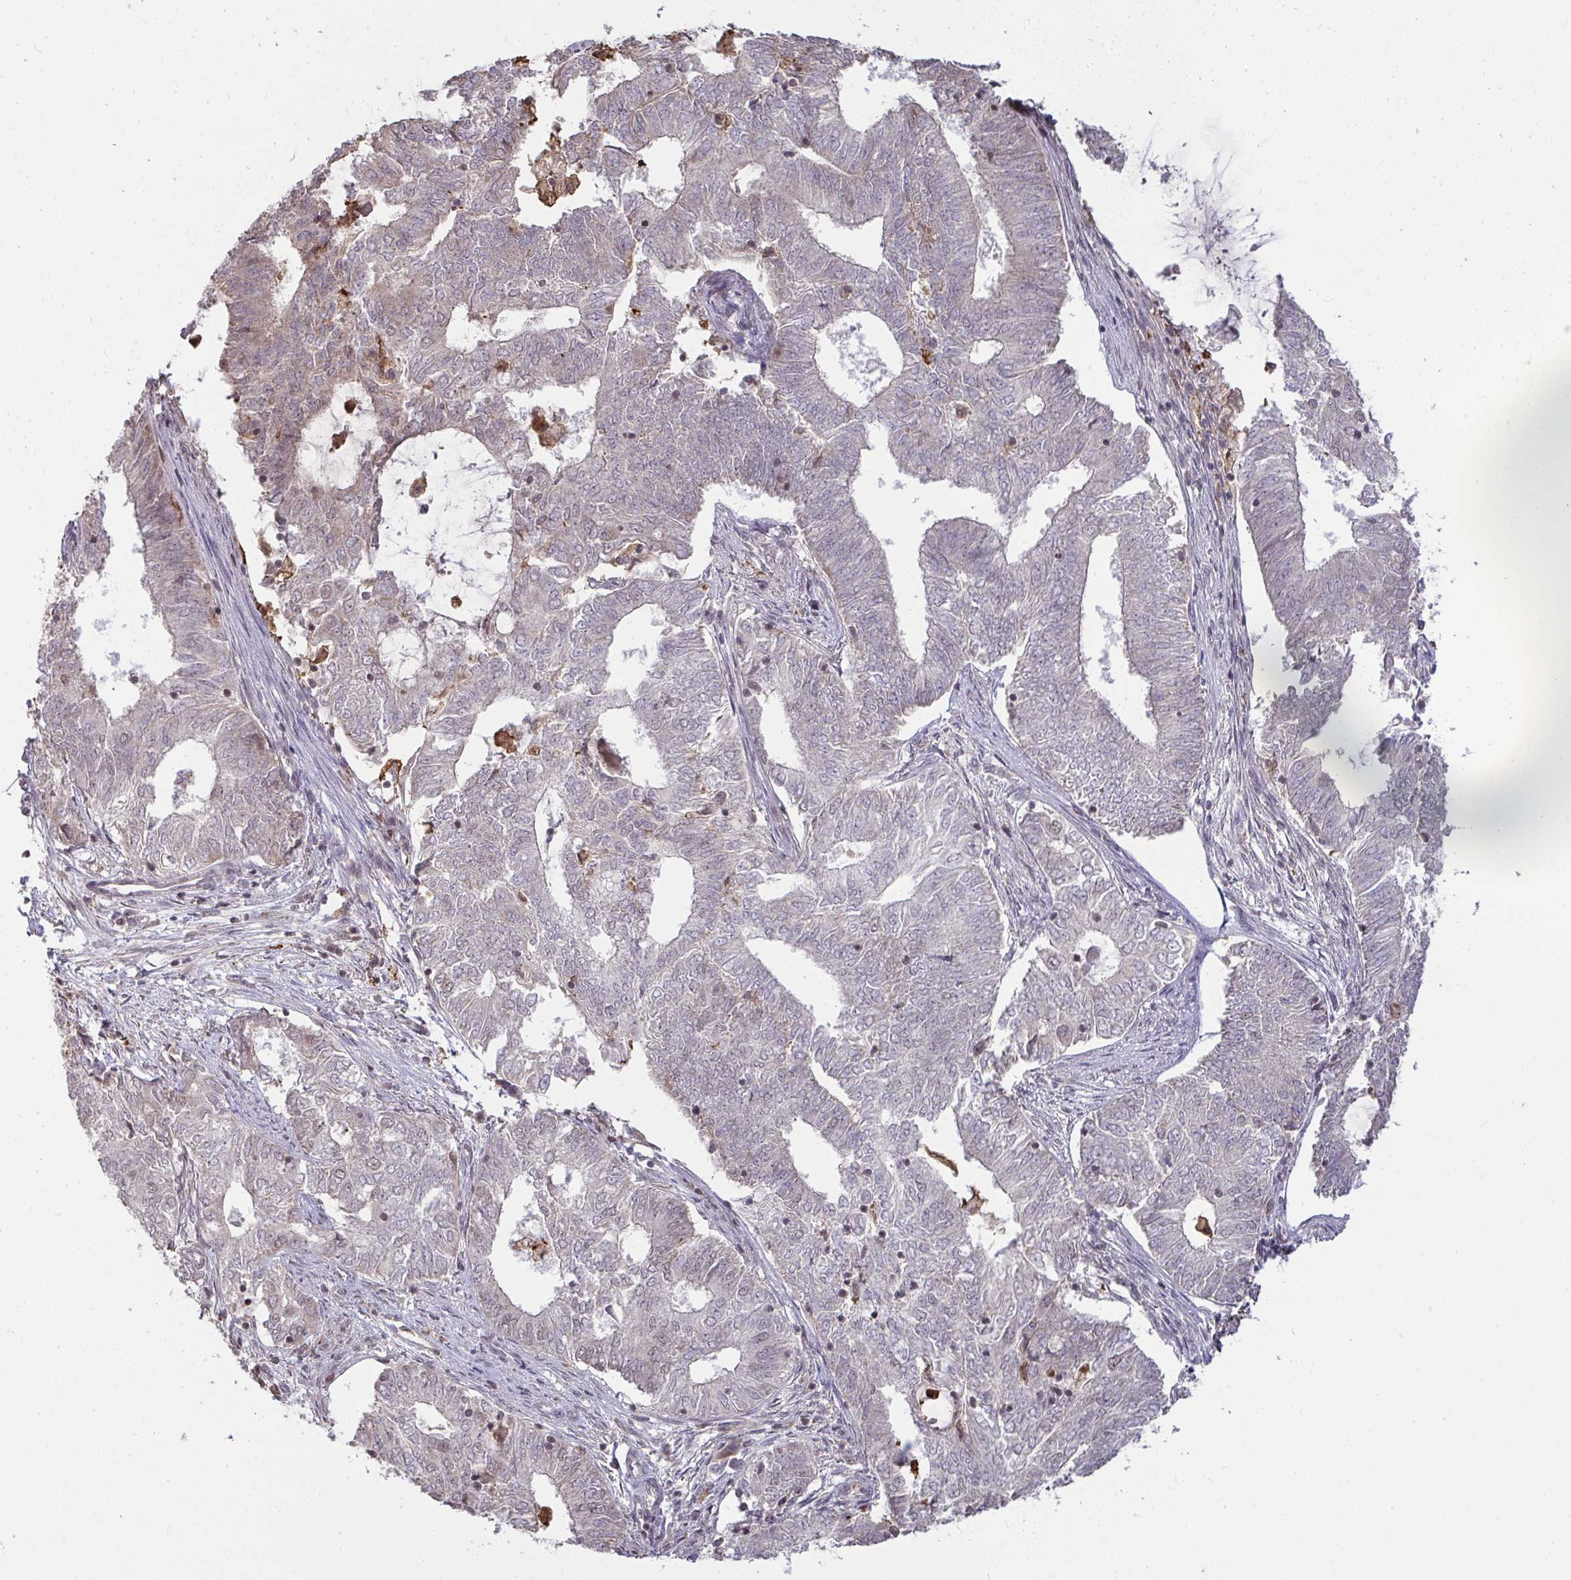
{"staining": {"intensity": "negative", "quantity": "none", "location": "none"}, "tissue": "endometrial cancer", "cell_type": "Tumor cells", "image_type": "cancer", "snomed": [{"axis": "morphology", "description": "Adenocarcinoma, NOS"}, {"axis": "topography", "description": "Endometrium"}], "caption": "DAB (3,3'-diaminobenzidine) immunohistochemical staining of human endometrial cancer shows no significant expression in tumor cells.", "gene": "SAP30", "patient": {"sex": "female", "age": 62}}